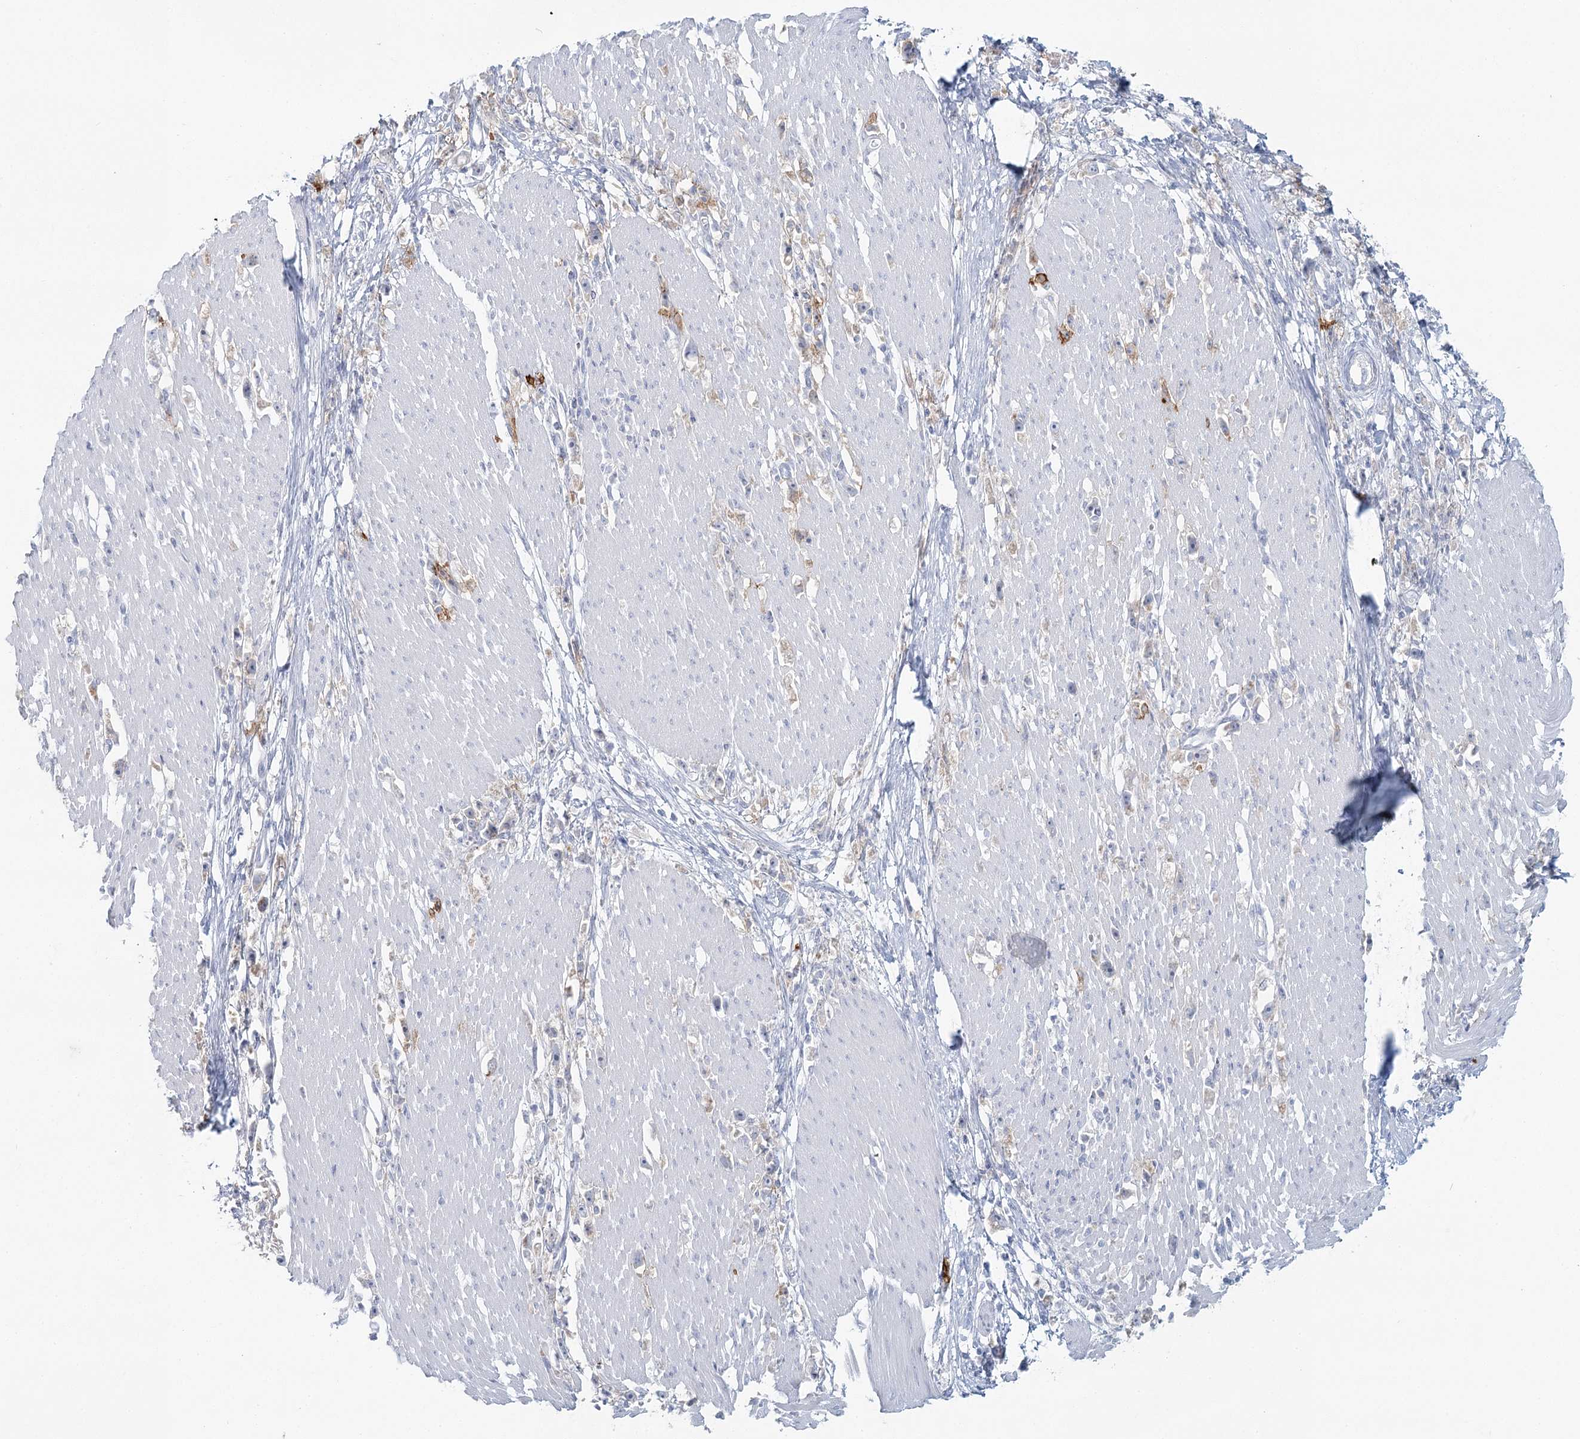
{"staining": {"intensity": "moderate", "quantity": "<25%", "location": "cytoplasmic/membranous"}, "tissue": "stomach cancer", "cell_type": "Tumor cells", "image_type": "cancer", "snomed": [{"axis": "morphology", "description": "Adenocarcinoma, NOS"}, {"axis": "topography", "description": "Stomach"}], "caption": "About <25% of tumor cells in stomach adenocarcinoma exhibit moderate cytoplasmic/membranous protein staining as visualized by brown immunohistochemical staining.", "gene": "BPHL", "patient": {"sex": "female", "age": 59}}